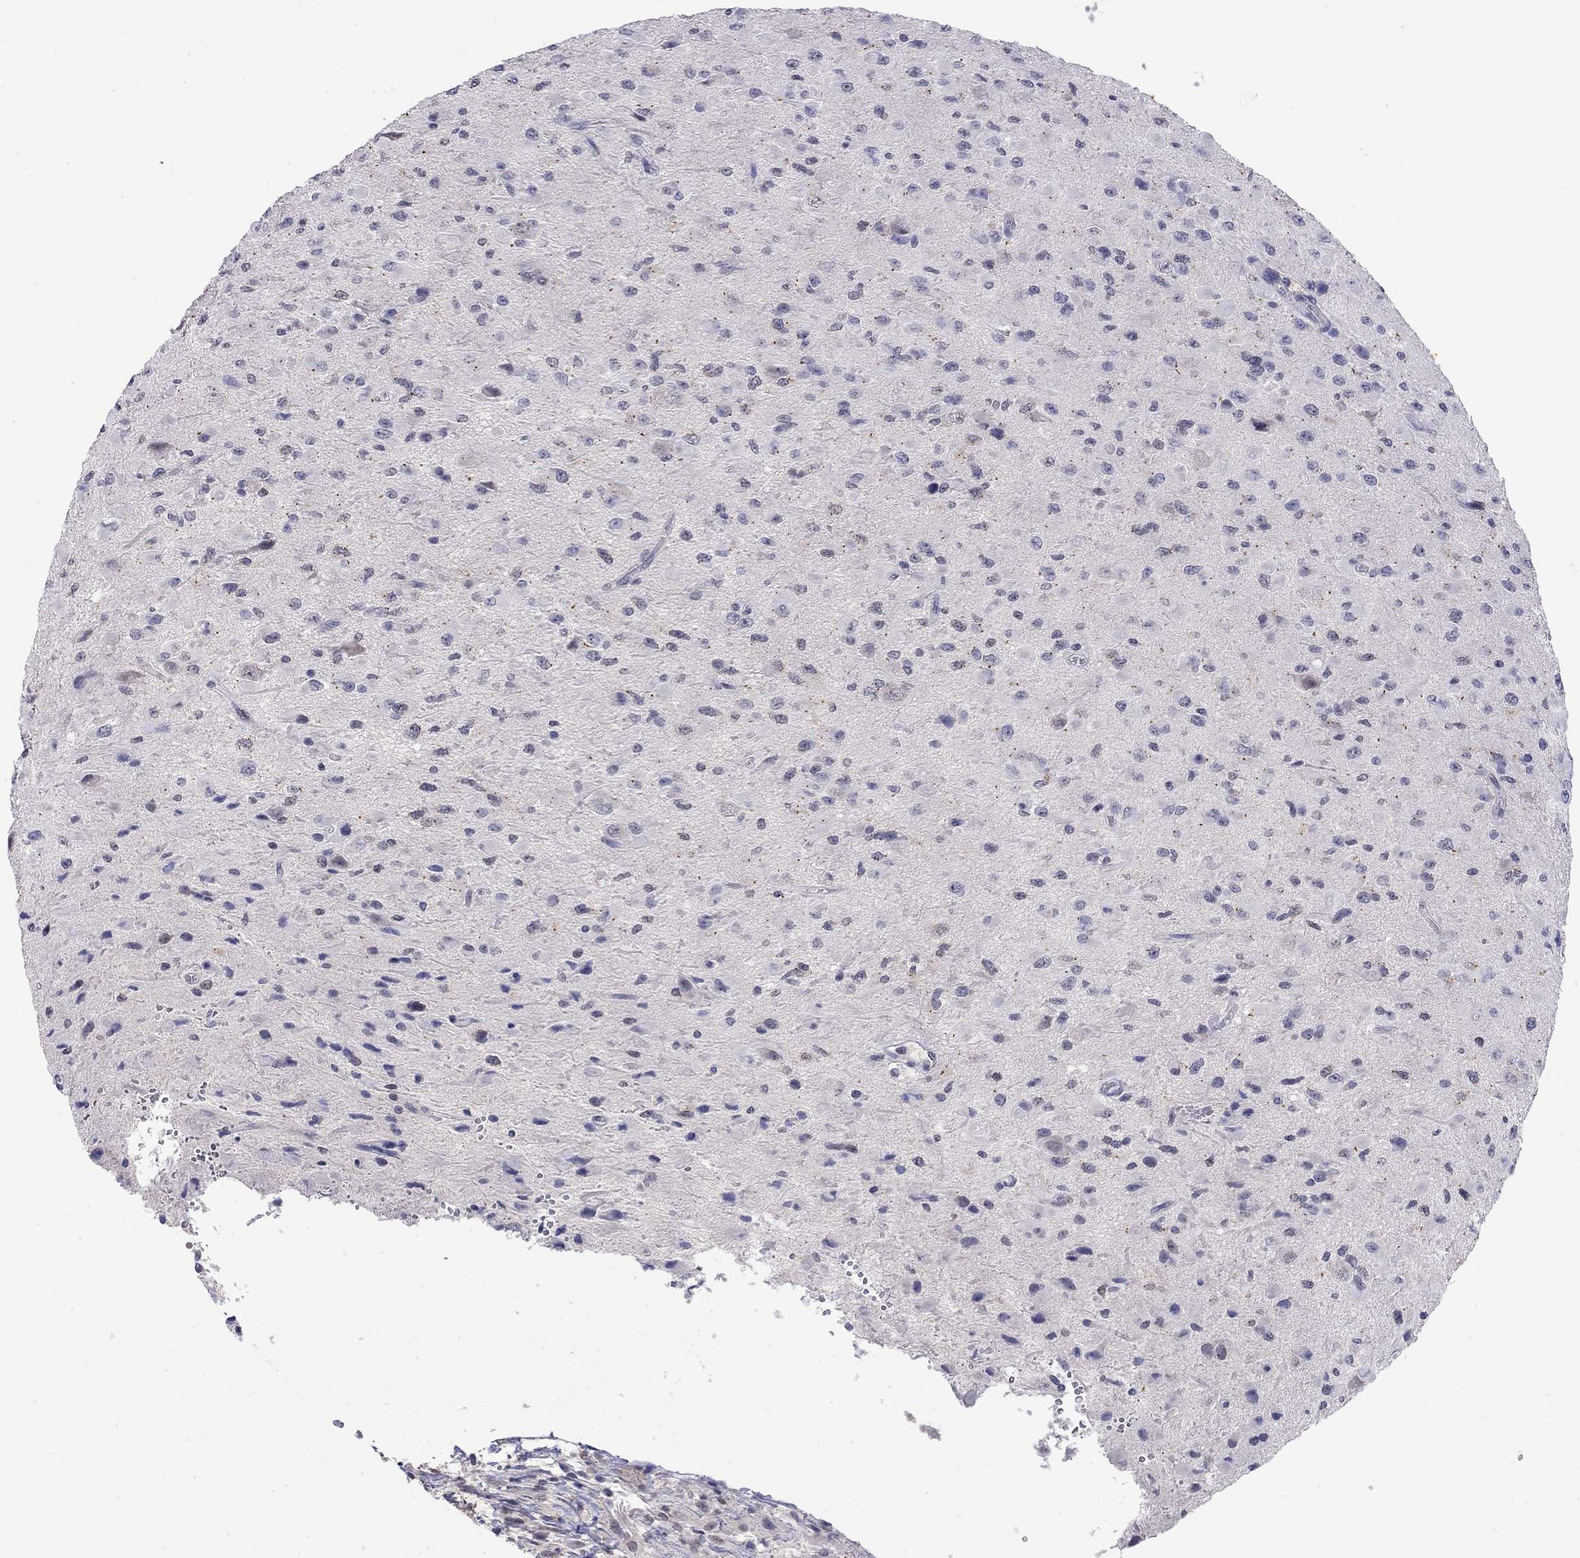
{"staining": {"intensity": "negative", "quantity": "none", "location": "none"}, "tissue": "glioma", "cell_type": "Tumor cells", "image_type": "cancer", "snomed": [{"axis": "morphology", "description": "Glioma, malignant, High grade"}, {"axis": "topography", "description": "Cerebral cortex"}], "caption": "Protein analysis of high-grade glioma (malignant) demonstrates no significant expression in tumor cells. (Immunohistochemistry, brightfield microscopy, high magnification).", "gene": "WNK3", "patient": {"sex": "male", "age": 35}}